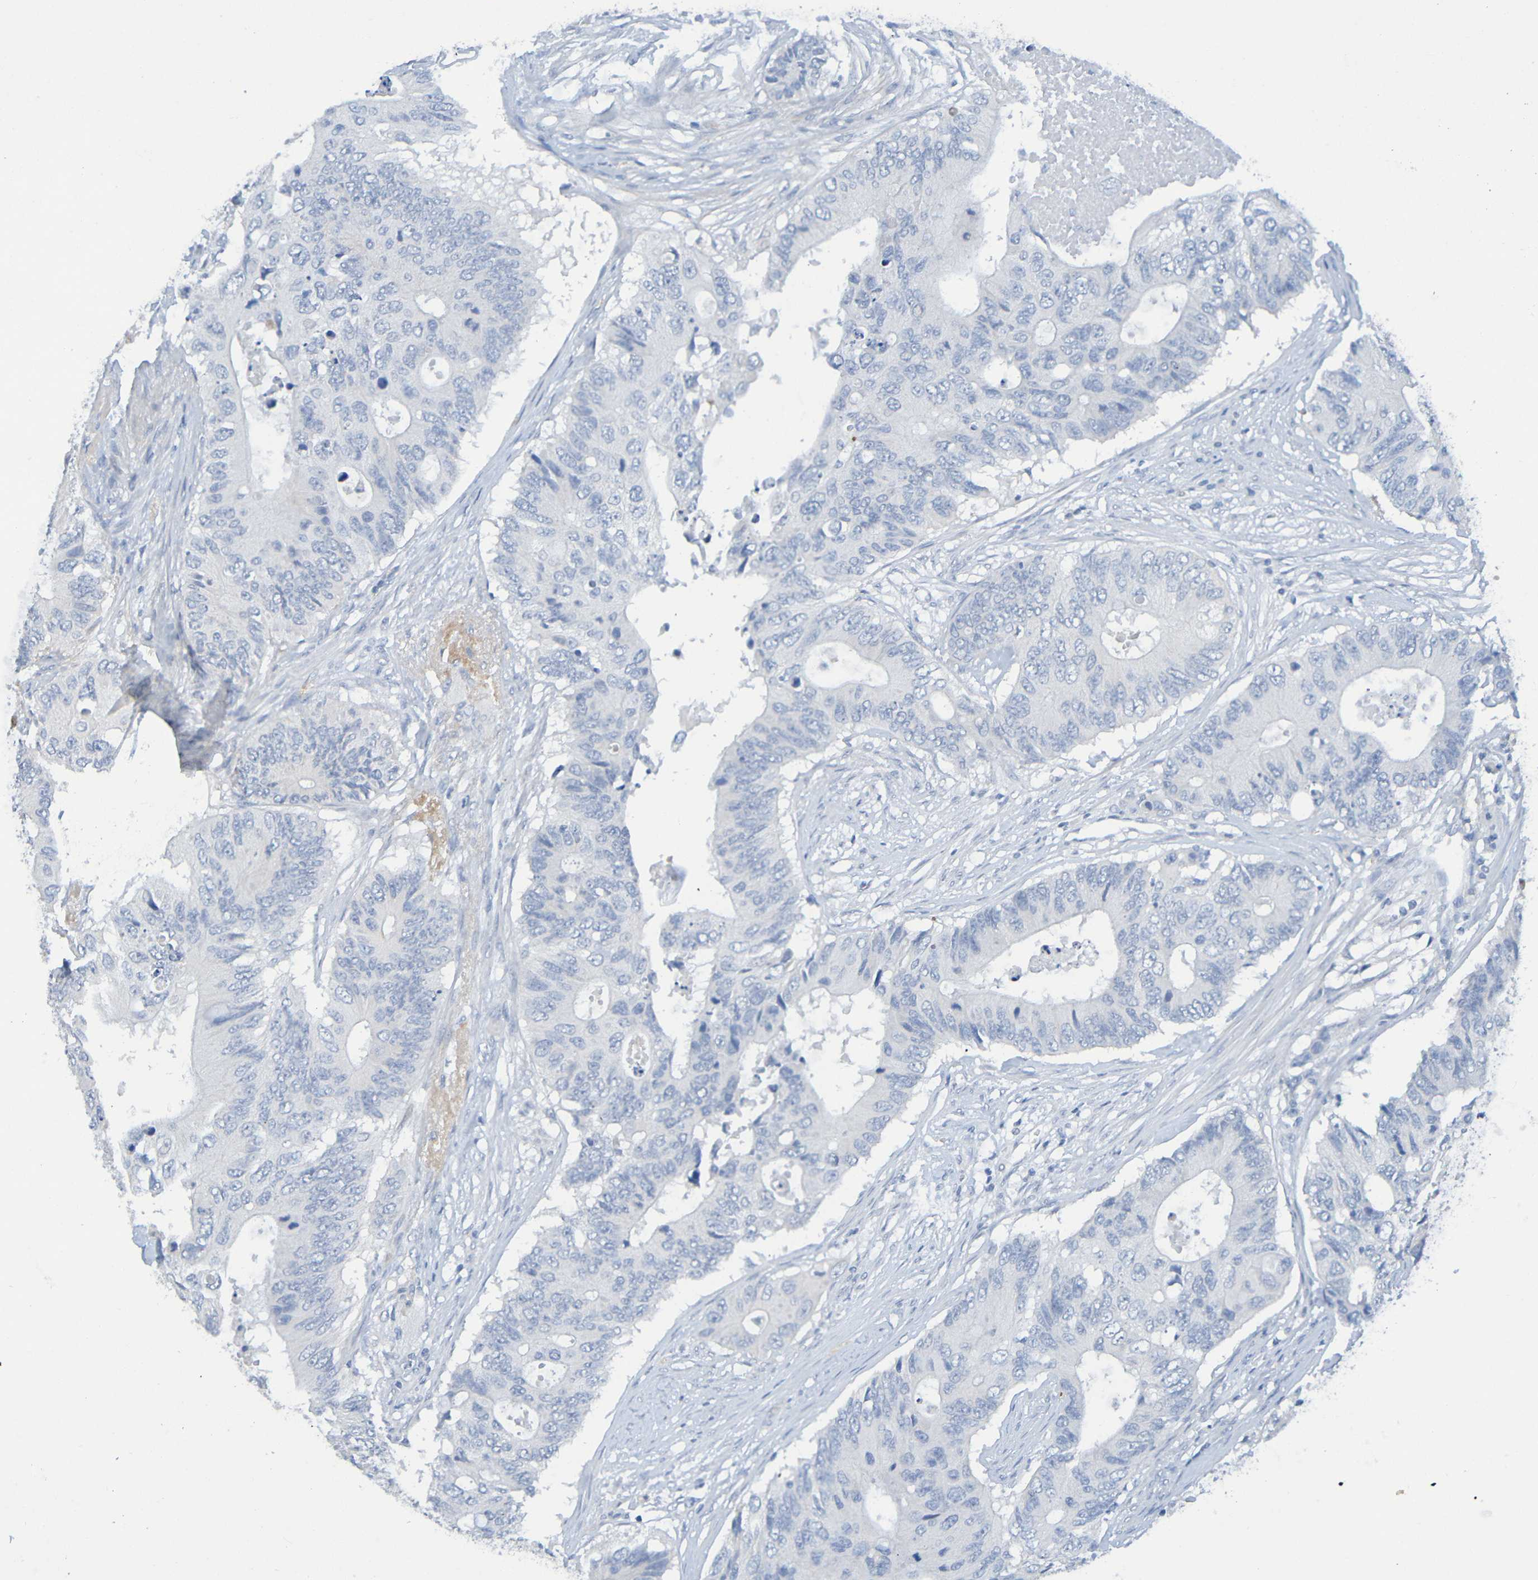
{"staining": {"intensity": "negative", "quantity": "none", "location": "none"}, "tissue": "colorectal cancer", "cell_type": "Tumor cells", "image_type": "cancer", "snomed": [{"axis": "morphology", "description": "Adenocarcinoma, NOS"}, {"axis": "topography", "description": "Colon"}], "caption": "The photomicrograph exhibits no significant positivity in tumor cells of colorectal cancer.", "gene": "IL10", "patient": {"sex": "male", "age": 71}}